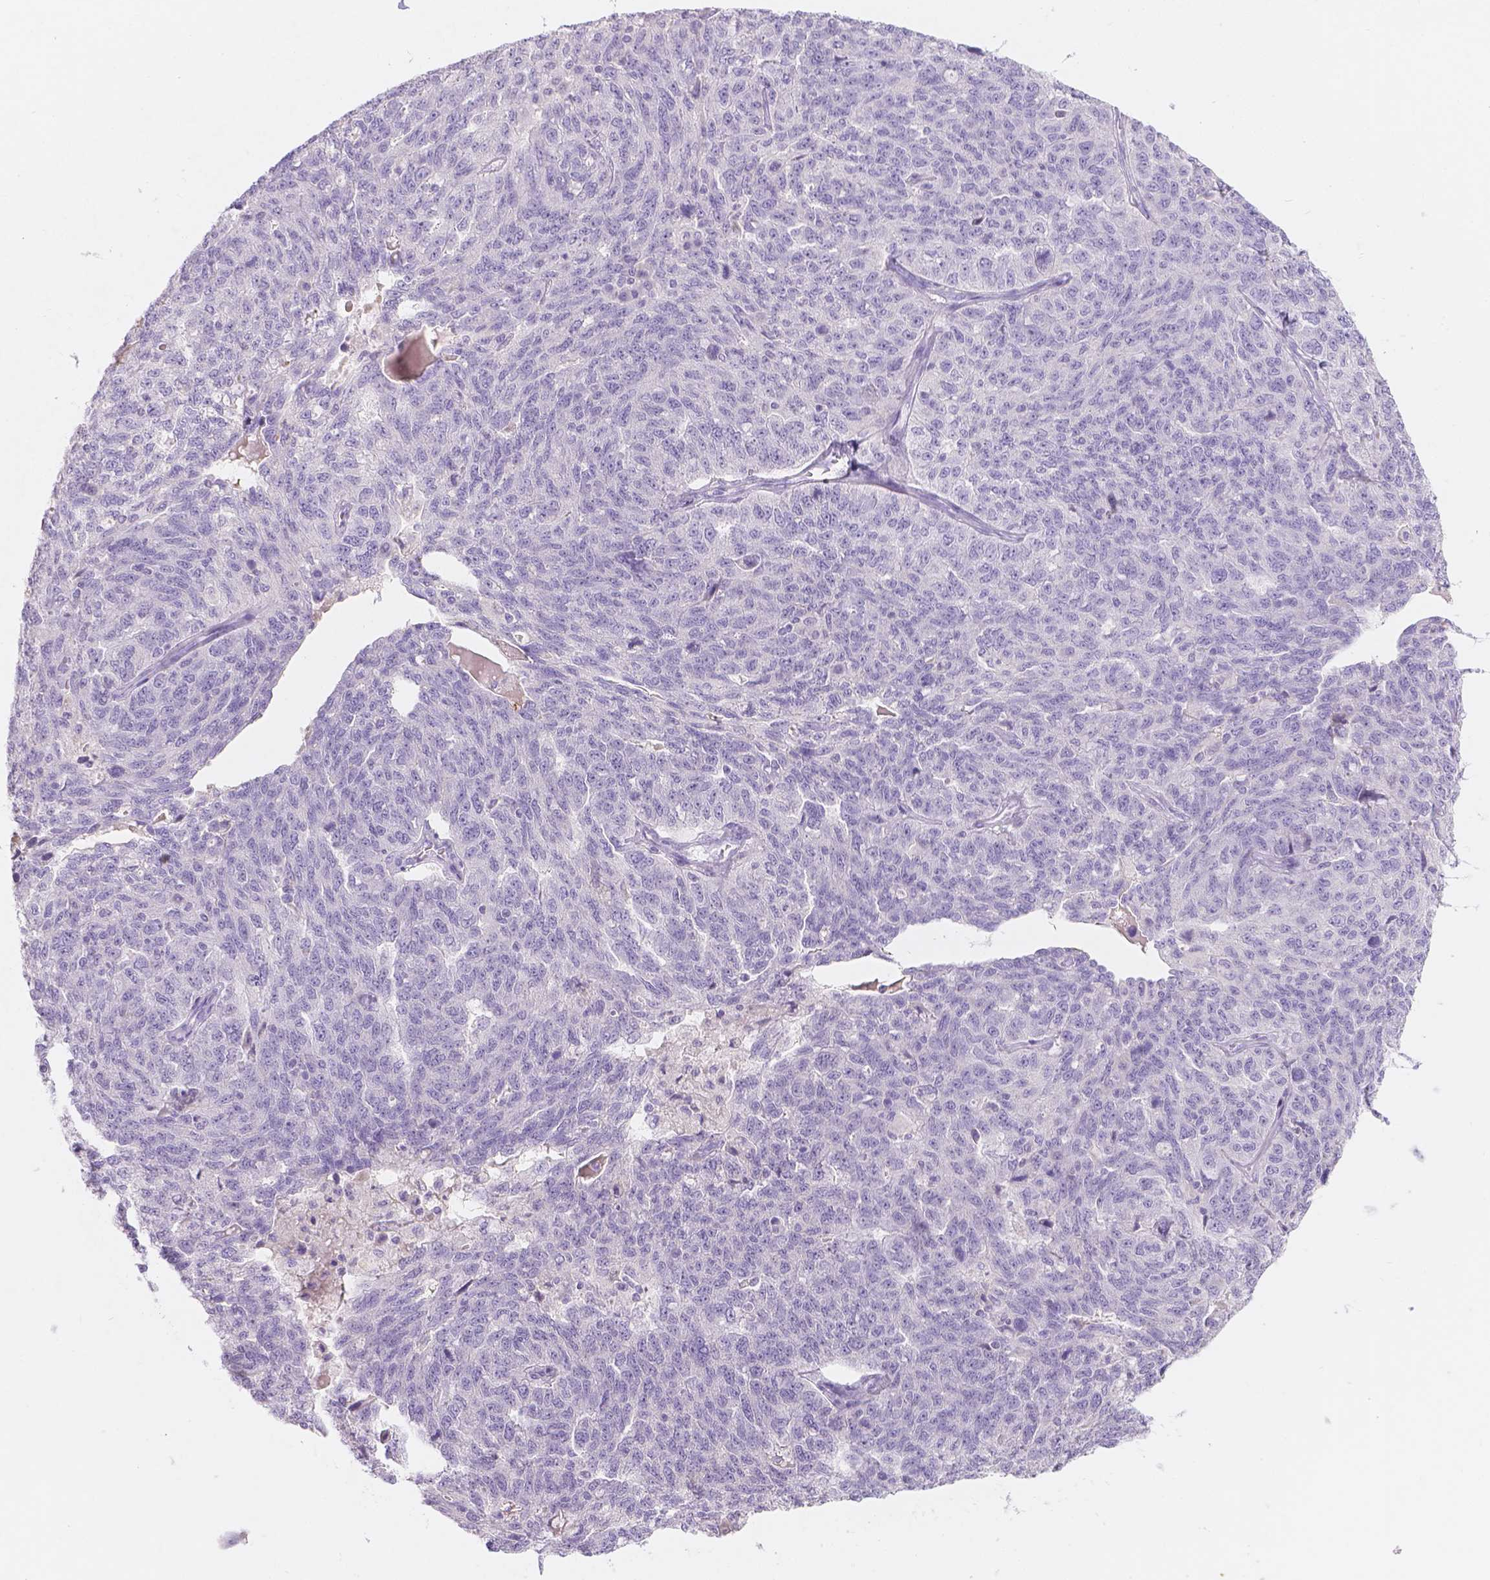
{"staining": {"intensity": "negative", "quantity": "none", "location": "none"}, "tissue": "ovarian cancer", "cell_type": "Tumor cells", "image_type": "cancer", "snomed": [{"axis": "morphology", "description": "Cystadenocarcinoma, serous, NOS"}, {"axis": "topography", "description": "Ovary"}], "caption": "This is an IHC image of human ovarian cancer. There is no staining in tumor cells.", "gene": "HTN3", "patient": {"sex": "female", "age": 71}}